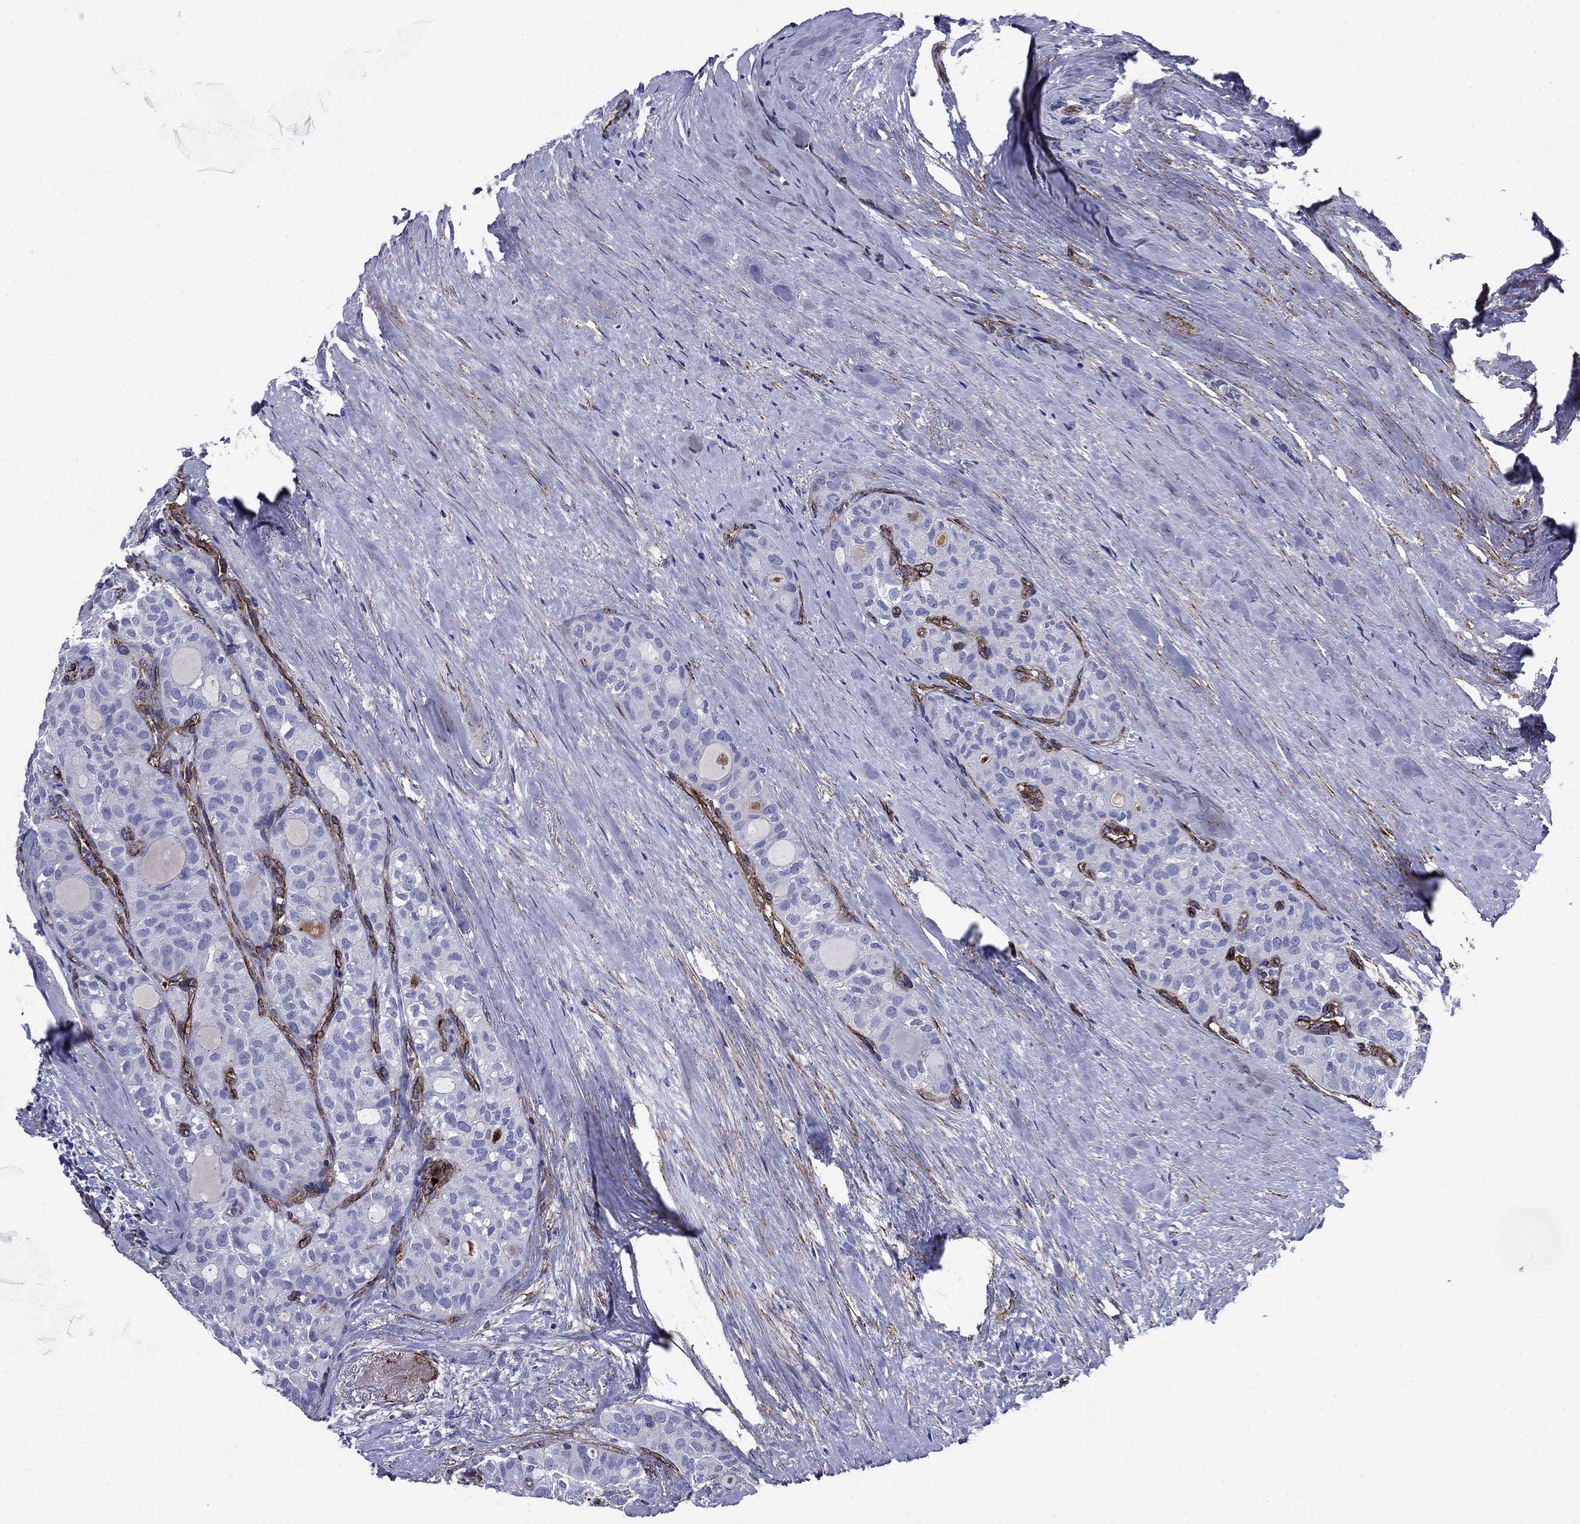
{"staining": {"intensity": "negative", "quantity": "none", "location": "none"}, "tissue": "thyroid cancer", "cell_type": "Tumor cells", "image_type": "cancer", "snomed": [{"axis": "morphology", "description": "Follicular adenoma carcinoma, NOS"}, {"axis": "topography", "description": "Thyroid gland"}], "caption": "The histopathology image exhibits no significant staining in tumor cells of thyroid cancer.", "gene": "VTN", "patient": {"sex": "male", "age": 75}}